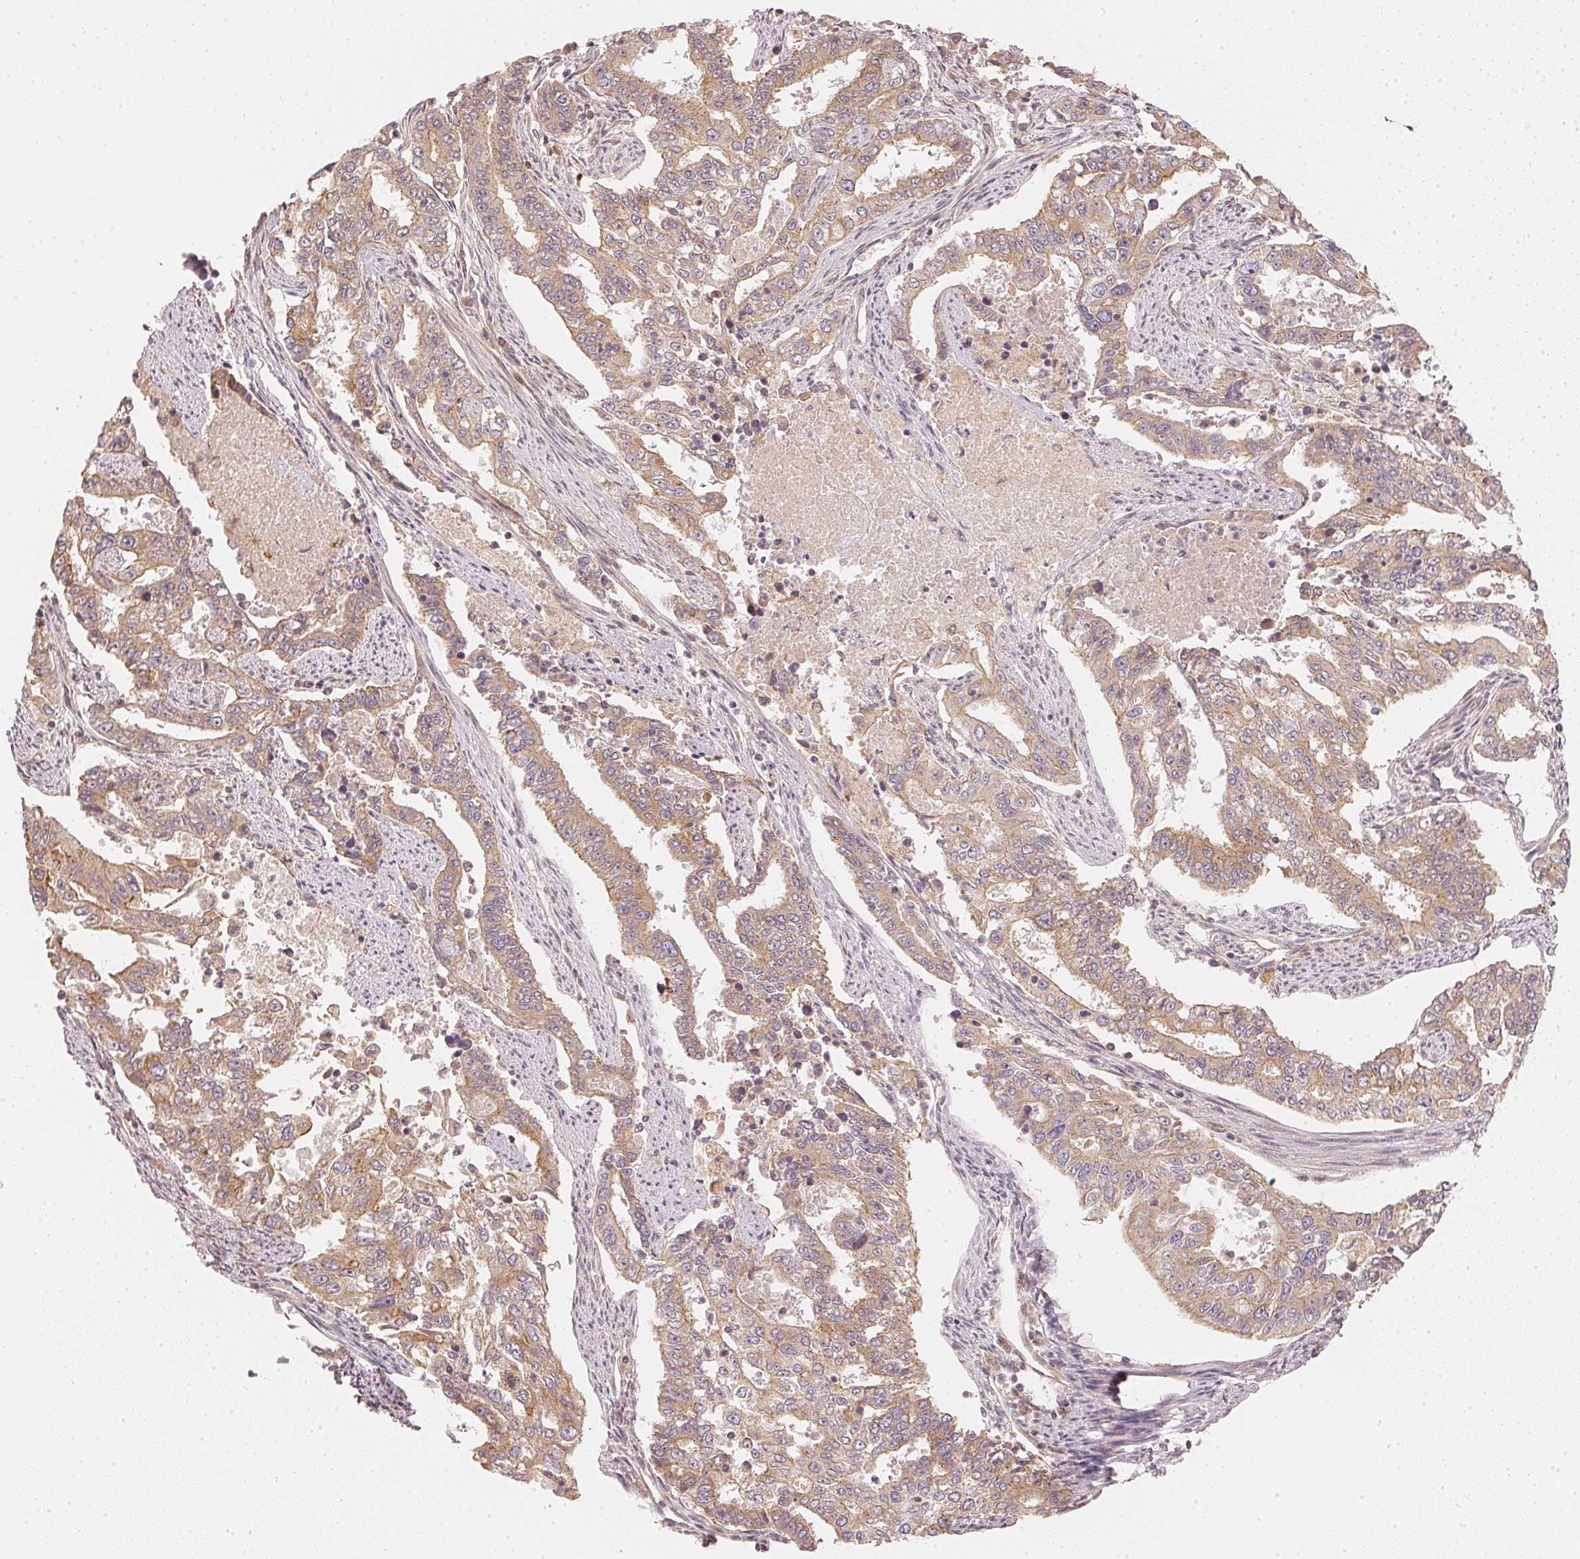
{"staining": {"intensity": "moderate", "quantity": ">75%", "location": "cytoplasmic/membranous"}, "tissue": "endometrial cancer", "cell_type": "Tumor cells", "image_type": "cancer", "snomed": [{"axis": "morphology", "description": "Adenocarcinoma, NOS"}, {"axis": "topography", "description": "Uterus"}], "caption": "Immunohistochemical staining of human endometrial cancer (adenocarcinoma) shows moderate cytoplasmic/membranous protein staining in about >75% of tumor cells. Using DAB (brown) and hematoxylin (blue) stains, captured at high magnification using brightfield microscopy.", "gene": "WDR54", "patient": {"sex": "female", "age": 59}}